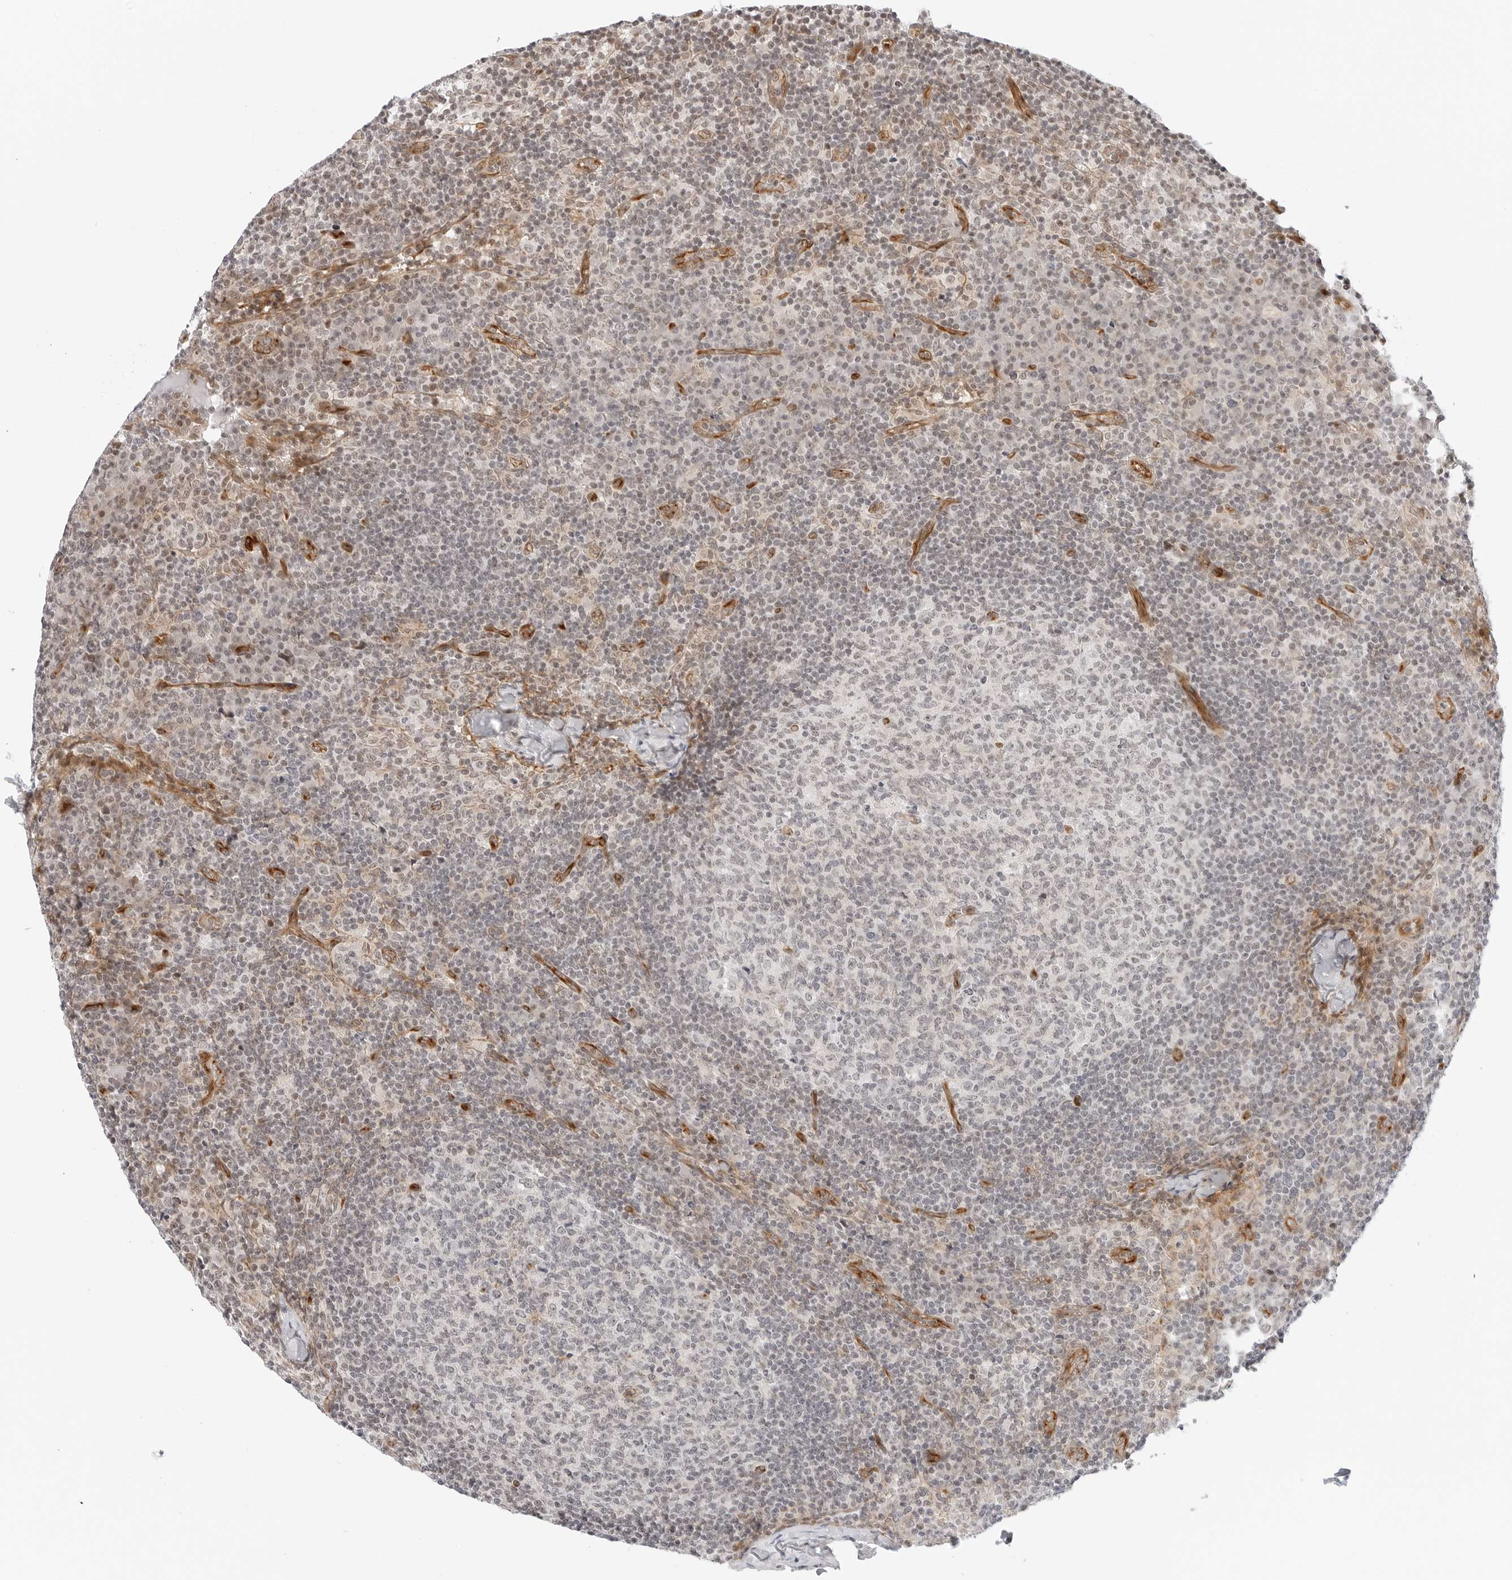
{"staining": {"intensity": "negative", "quantity": "none", "location": "none"}, "tissue": "lymph node", "cell_type": "Germinal center cells", "image_type": "normal", "snomed": [{"axis": "morphology", "description": "Normal tissue, NOS"}, {"axis": "morphology", "description": "Inflammation, NOS"}, {"axis": "topography", "description": "Lymph node"}], "caption": "Unremarkable lymph node was stained to show a protein in brown. There is no significant positivity in germinal center cells. (DAB IHC with hematoxylin counter stain).", "gene": "ZNF613", "patient": {"sex": "male", "age": 55}}